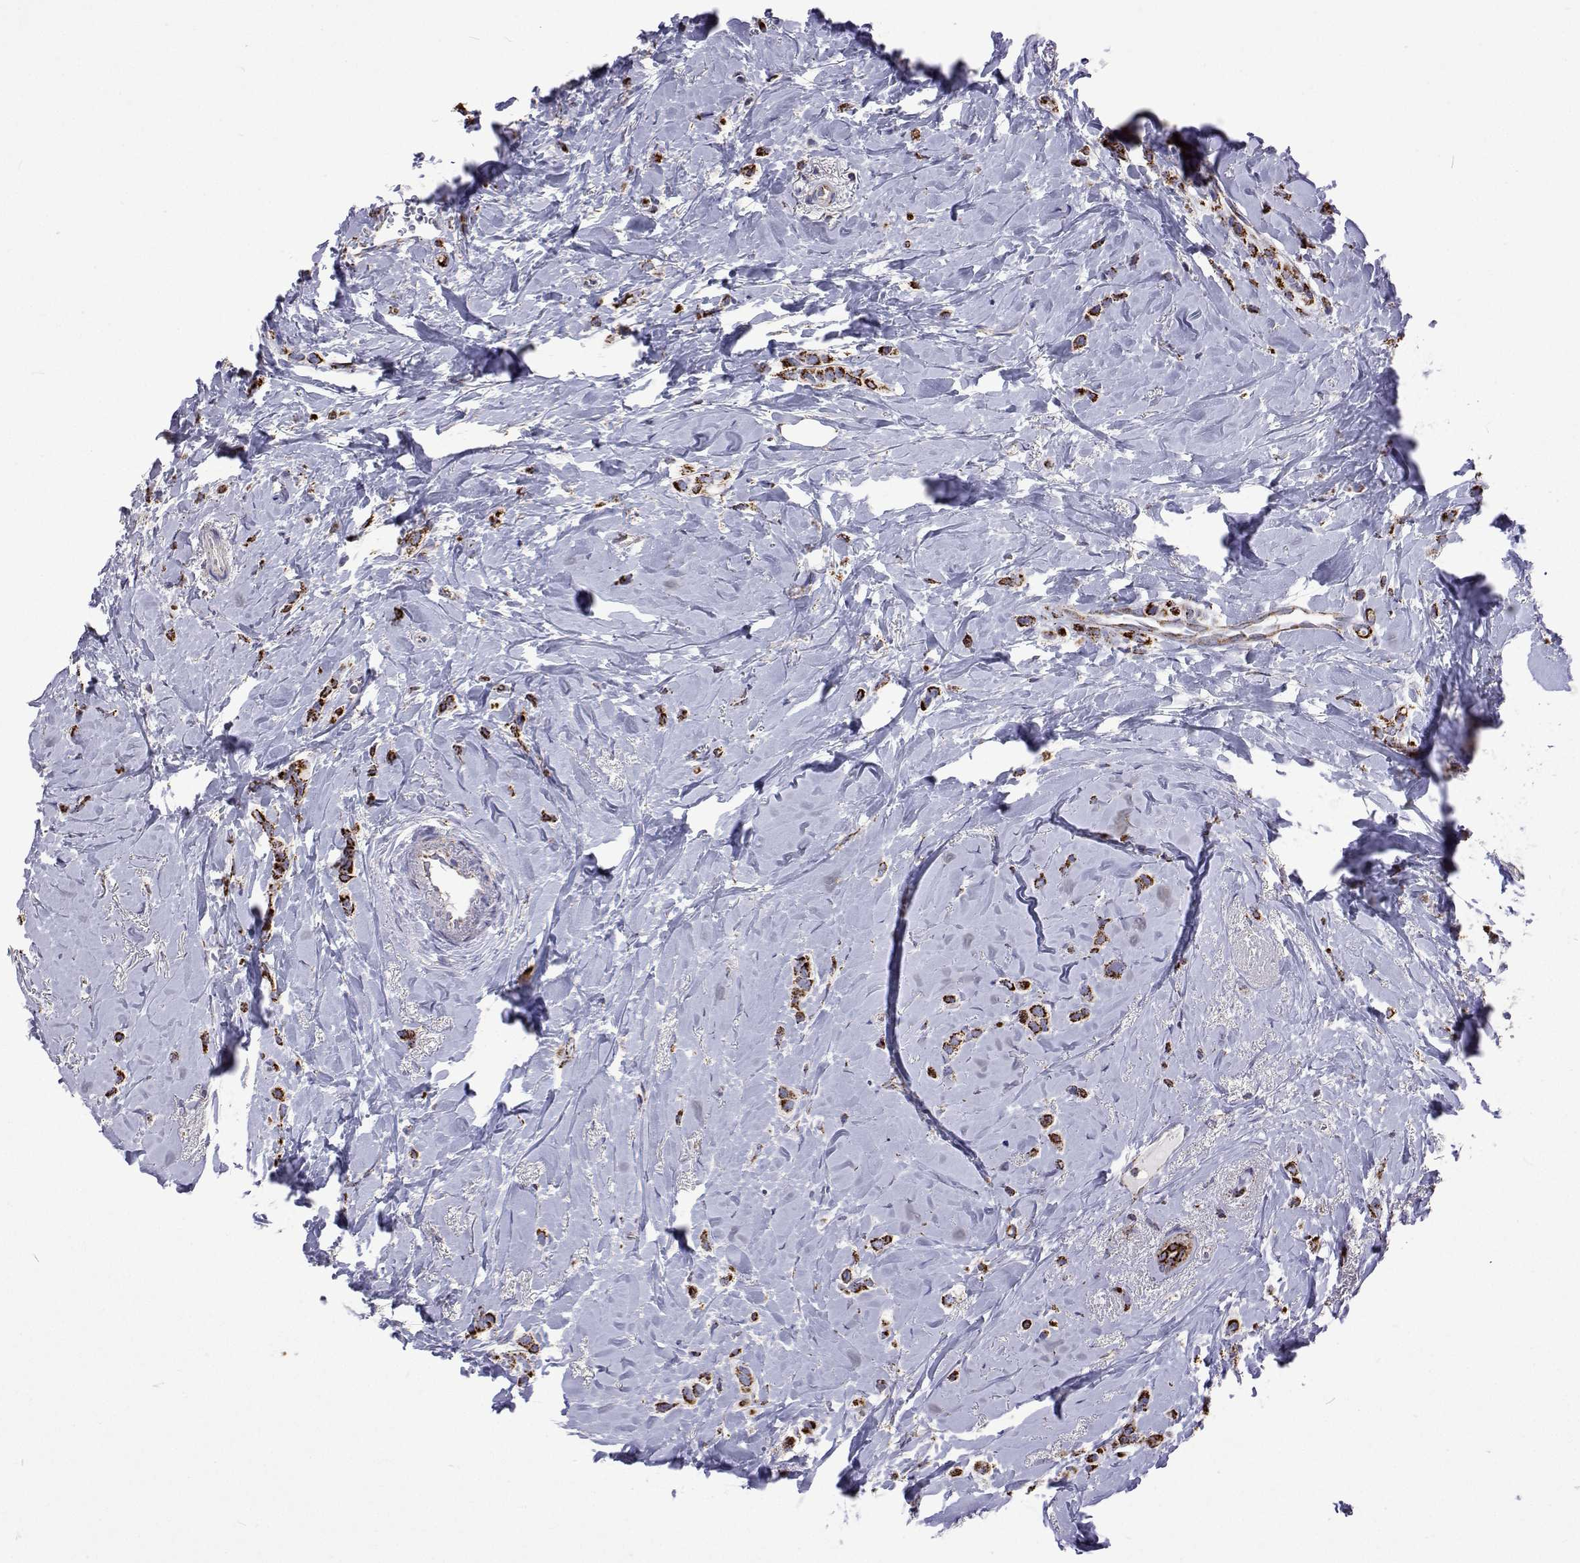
{"staining": {"intensity": "strong", "quantity": ">75%", "location": "cytoplasmic/membranous"}, "tissue": "breast cancer", "cell_type": "Tumor cells", "image_type": "cancer", "snomed": [{"axis": "morphology", "description": "Lobular carcinoma"}, {"axis": "topography", "description": "Breast"}], "caption": "About >75% of tumor cells in lobular carcinoma (breast) show strong cytoplasmic/membranous protein expression as visualized by brown immunohistochemical staining.", "gene": "MCCC2", "patient": {"sex": "female", "age": 66}}